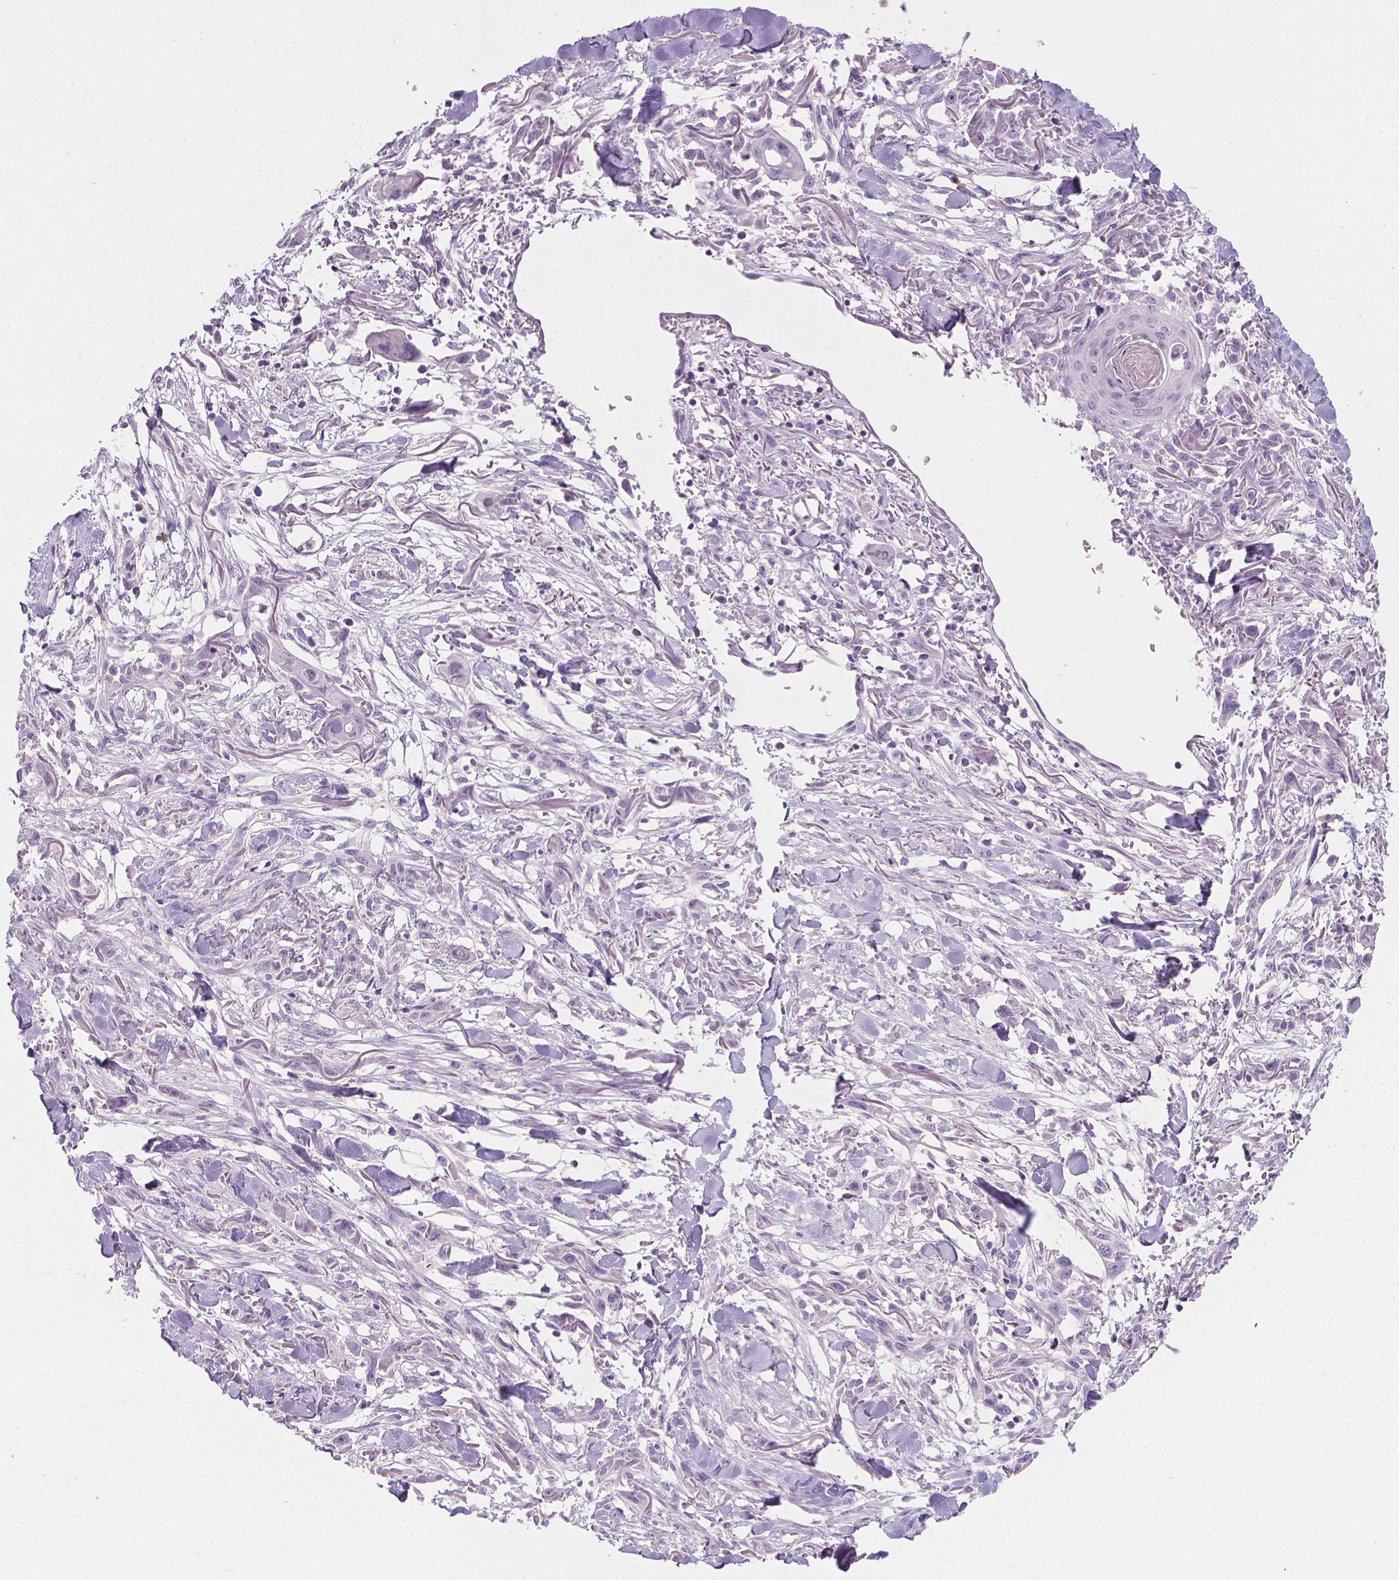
{"staining": {"intensity": "negative", "quantity": "none", "location": "none"}, "tissue": "skin cancer", "cell_type": "Tumor cells", "image_type": "cancer", "snomed": [{"axis": "morphology", "description": "Squamous cell carcinoma, NOS"}, {"axis": "topography", "description": "Skin"}], "caption": "The IHC histopathology image has no significant expression in tumor cells of squamous cell carcinoma (skin) tissue. Nuclei are stained in blue.", "gene": "TNNI2", "patient": {"sex": "female", "age": 59}}